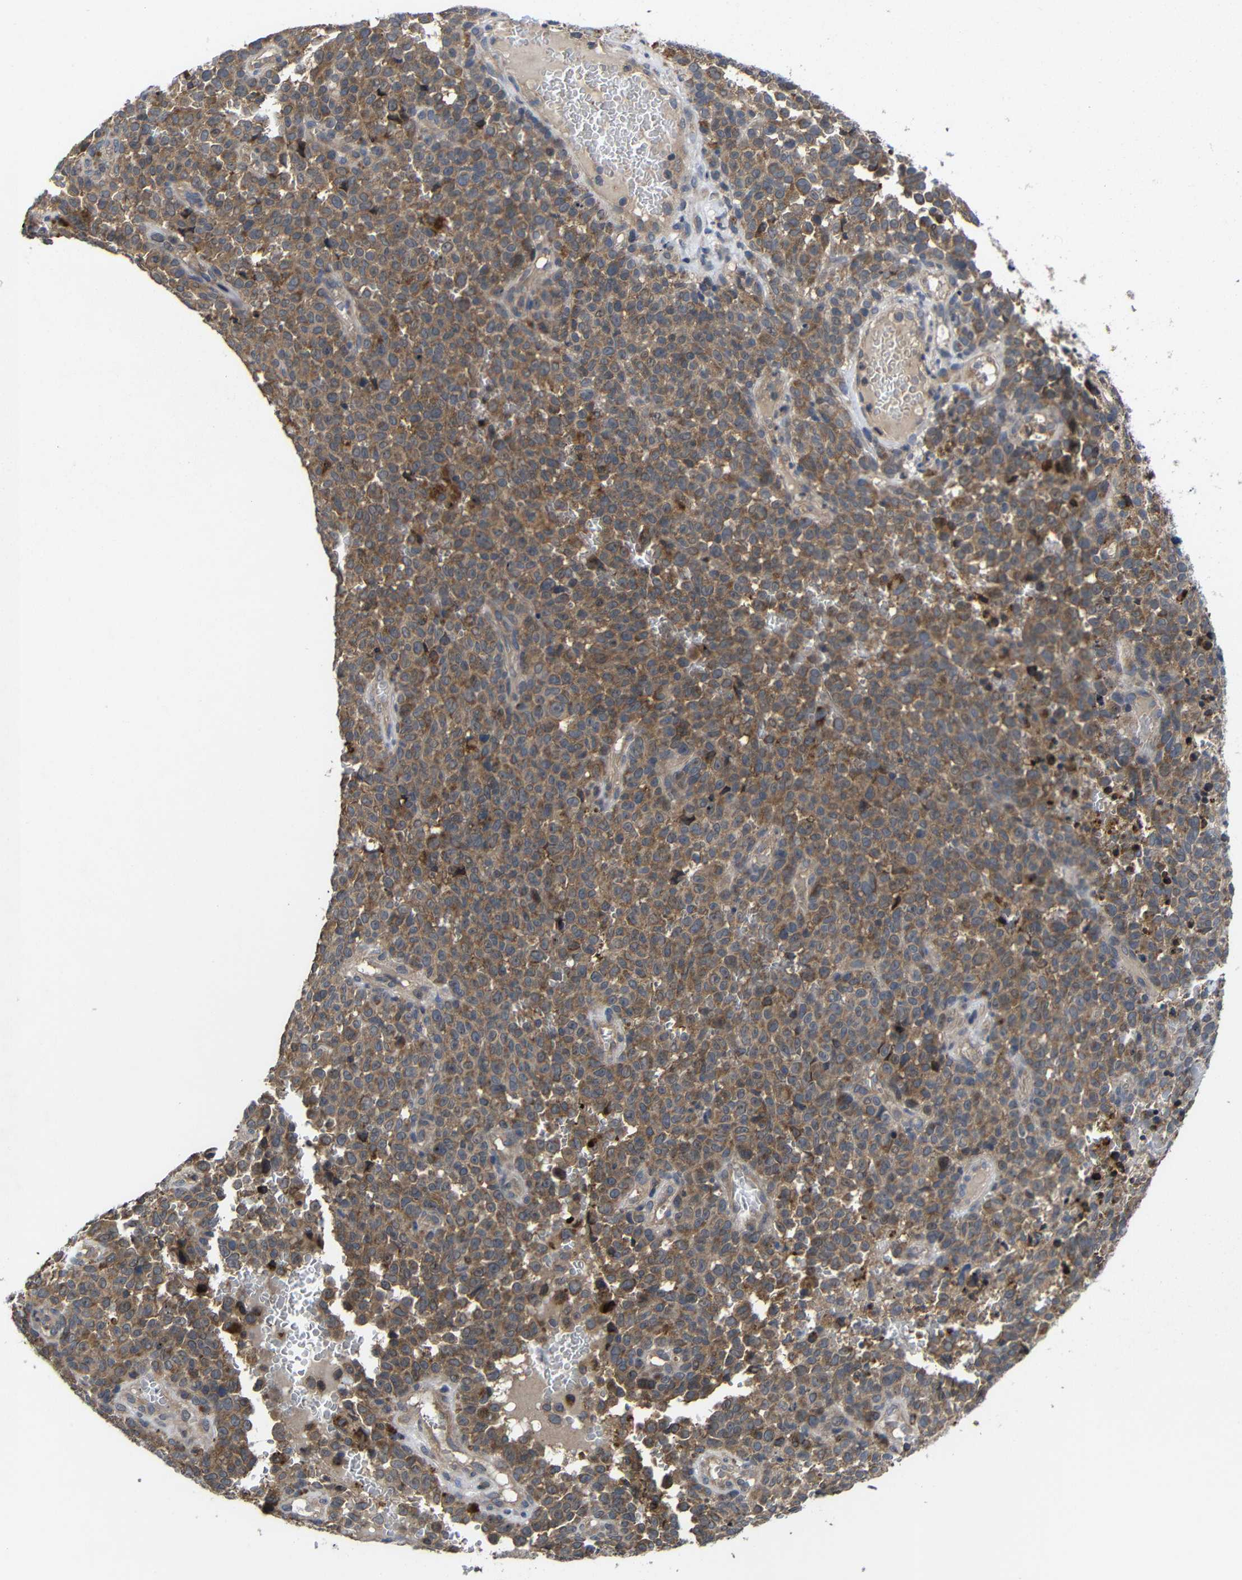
{"staining": {"intensity": "moderate", "quantity": ">75%", "location": "cytoplasmic/membranous"}, "tissue": "melanoma", "cell_type": "Tumor cells", "image_type": "cancer", "snomed": [{"axis": "morphology", "description": "Malignant melanoma, NOS"}, {"axis": "topography", "description": "Skin"}], "caption": "A high-resolution image shows IHC staining of malignant melanoma, which shows moderate cytoplasmic/membranous positivity in about >75% of tumor cells. (Stains: DAB (3,3'-diaminobenzidine) in brown, nuclei in blue, Microscopy: brightfield microscopy at high magnification).", "gene": "LPAR5", "patient": {"sex": "female", "age": 82}}